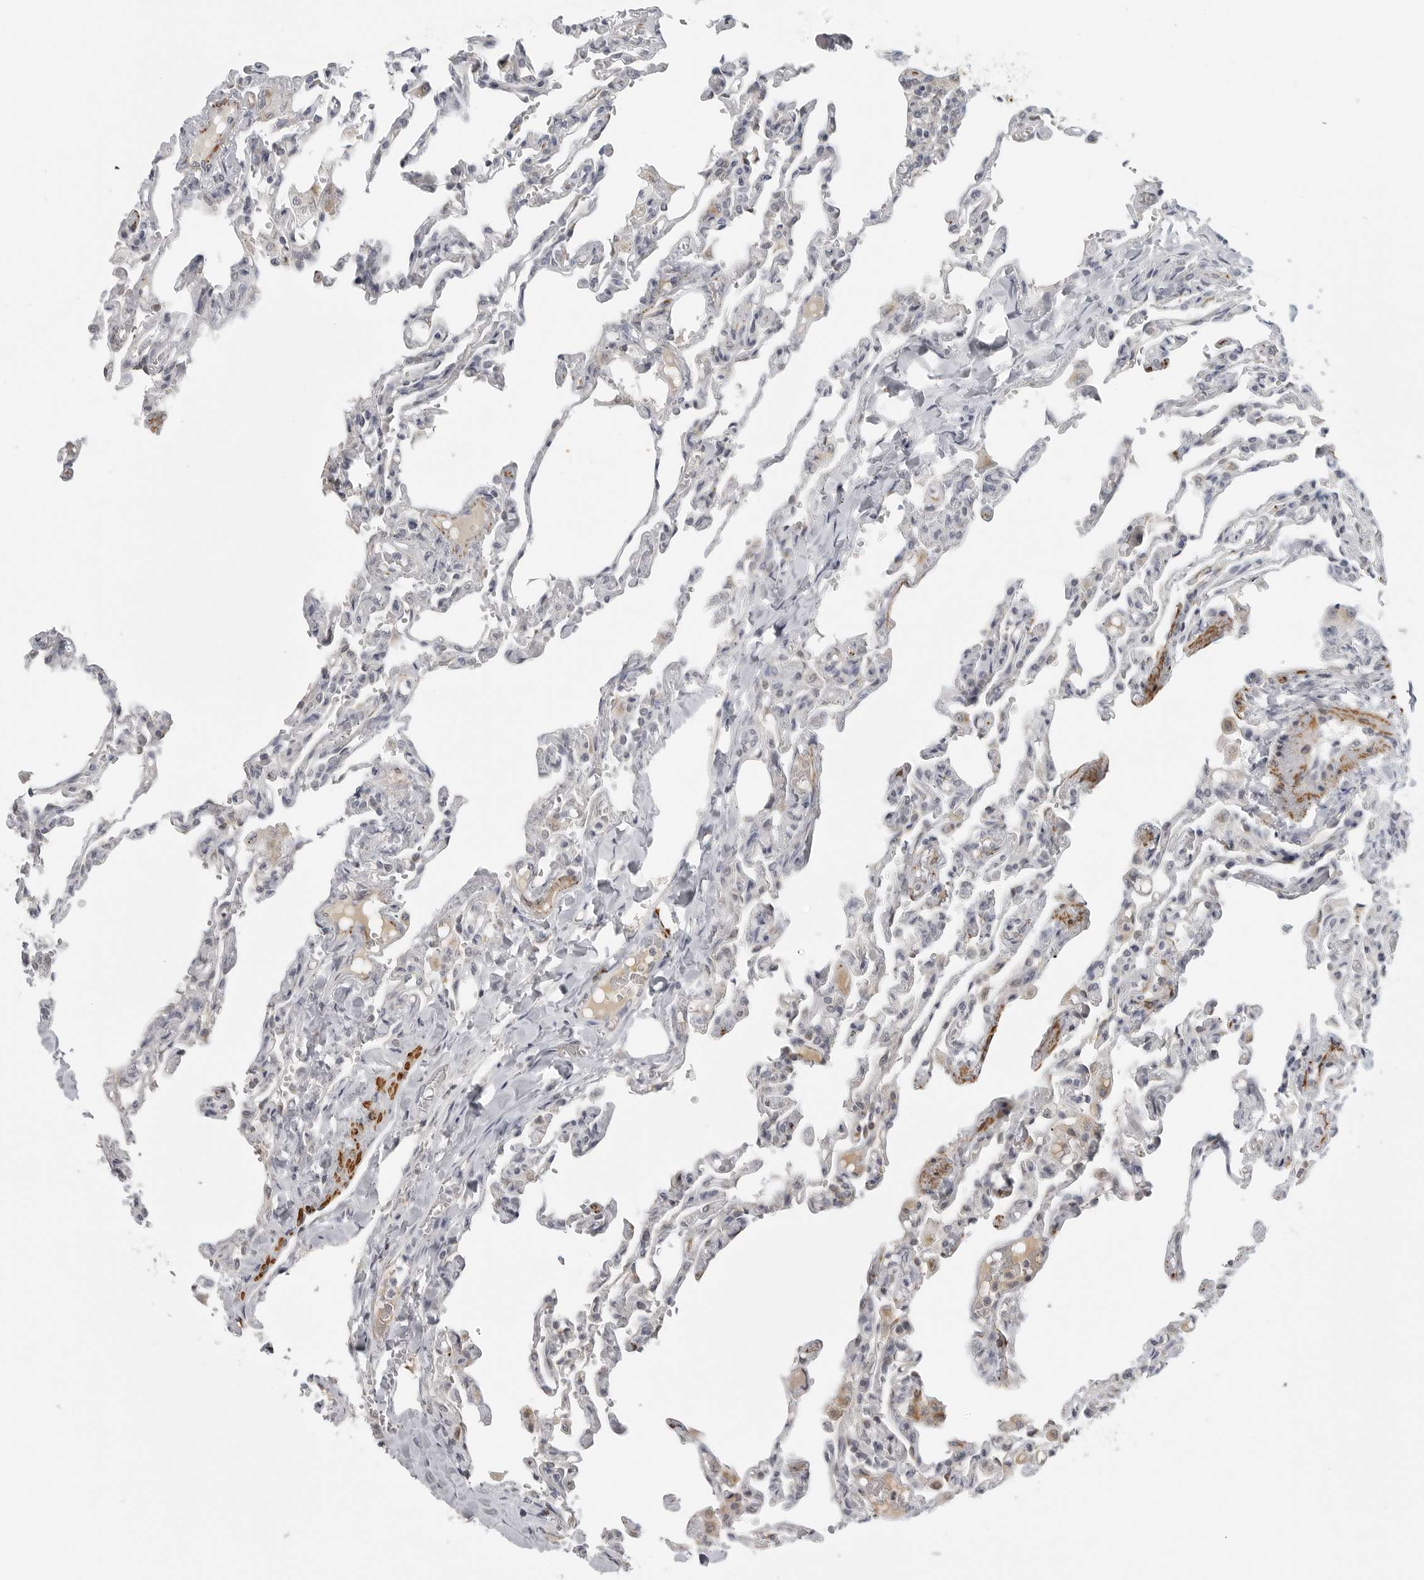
{"staining": {"intensity": "negative", "quantity": "none", "location": "none"}, "tissue": "lung", "cell_type": "Alveolar cells", "image_type": "normal", "snomed": [{"axis": "morphology", "description": "Normal tissue, NOS"}, {"axis": "topography", "description": "Lung"}], "caption": "A photomicrograph of lung stained for a protein demonstrates no brown staining in alveolar cells.", "gene": "MAP7D1", "patient": {"sex": "male", "age": 21}}